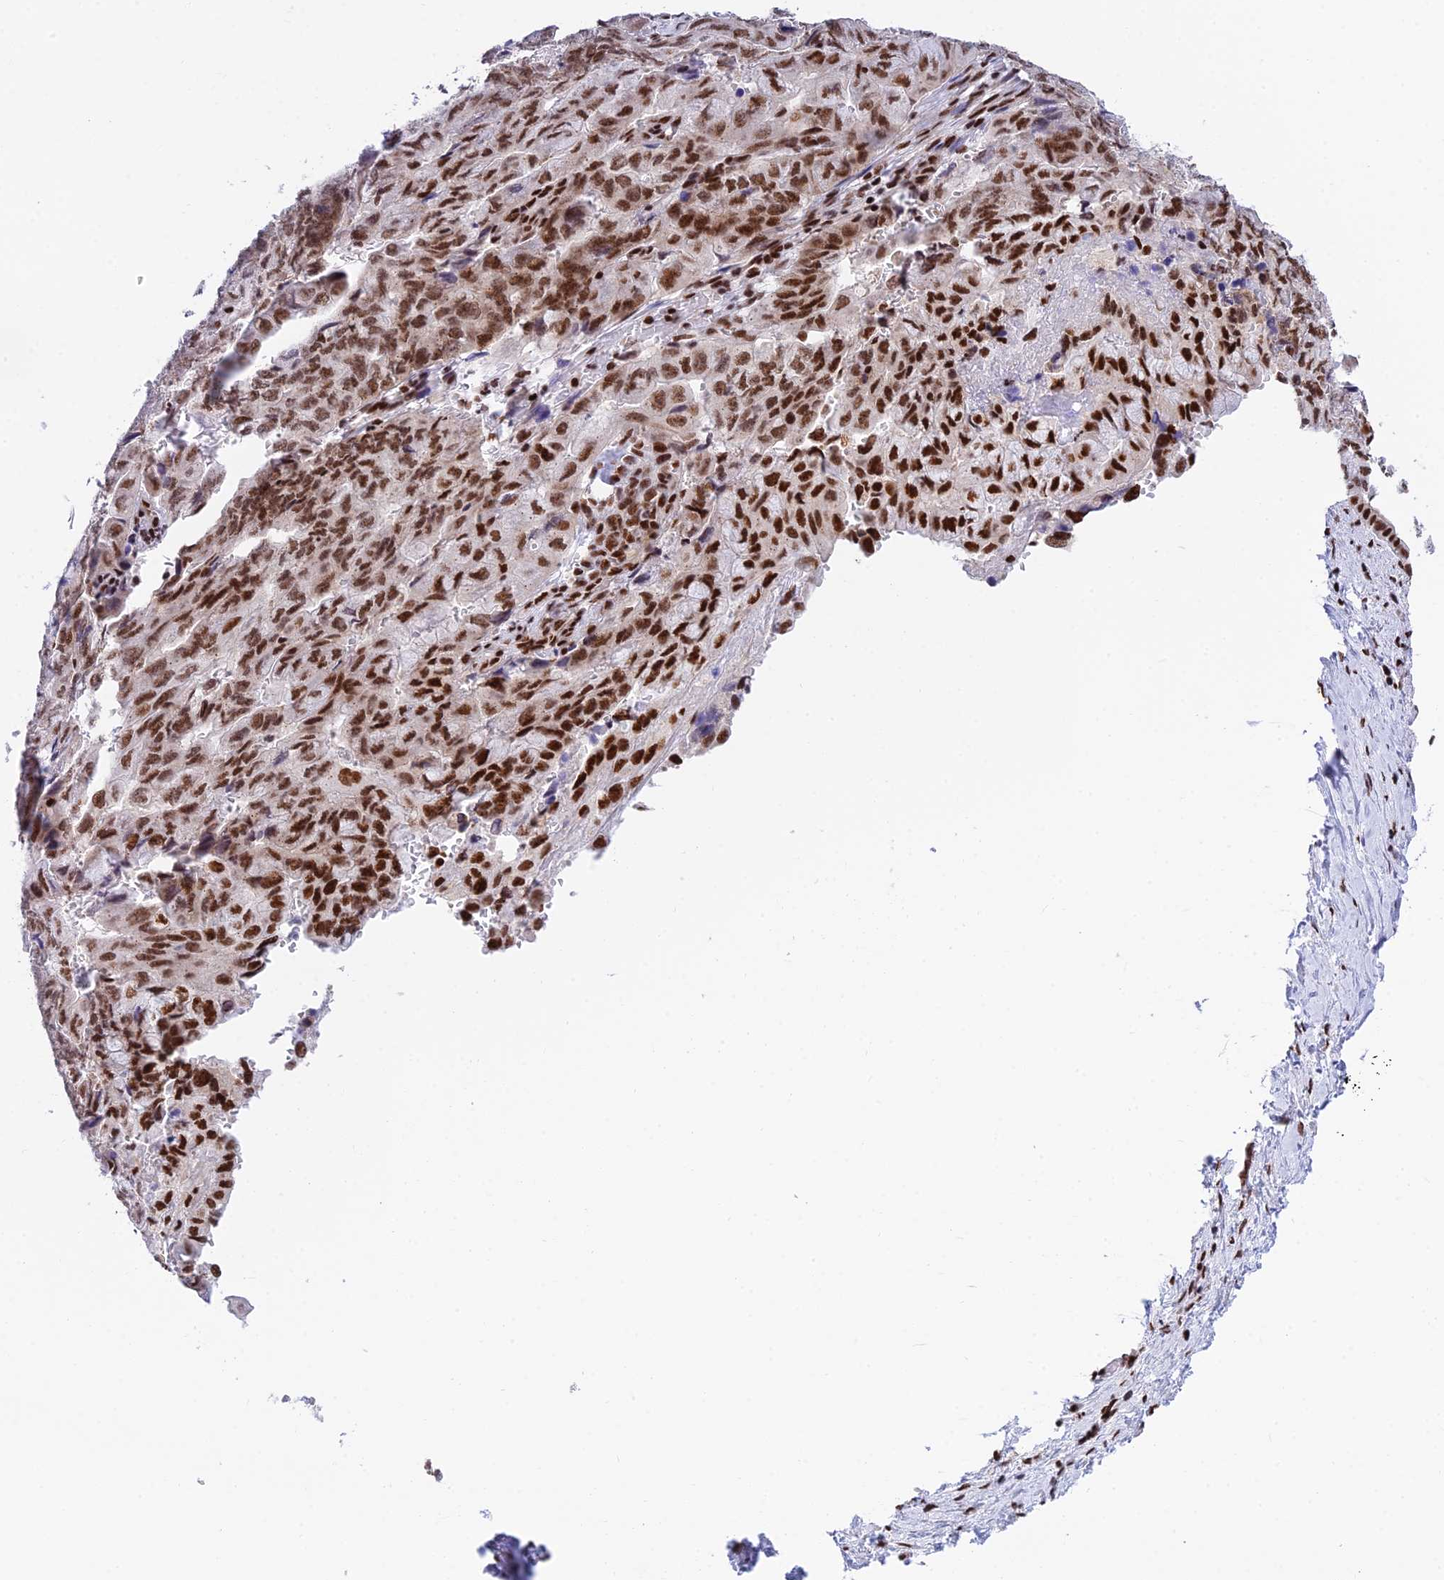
{"staining": {"intensity": "strong", "quantity": ">75%", "location": "nuclear"}, "tissue": "pancreatic cancer", "cell_type": "Tumor cells", "image_type": "cancer", "snomed": [{"axis": "morphology", "description": "Adenocarcinoma, NOS"}, {"axis": "topography", "description": "Pancreas"}], "caption": "The micrograph exhibits staining of adenocarcinoma (pancreatic), revealing strong nuclear protein positivity (brown color) within tumor cells.", "gene": "USP22", "patient": {"sex": "male", "age": 51}}